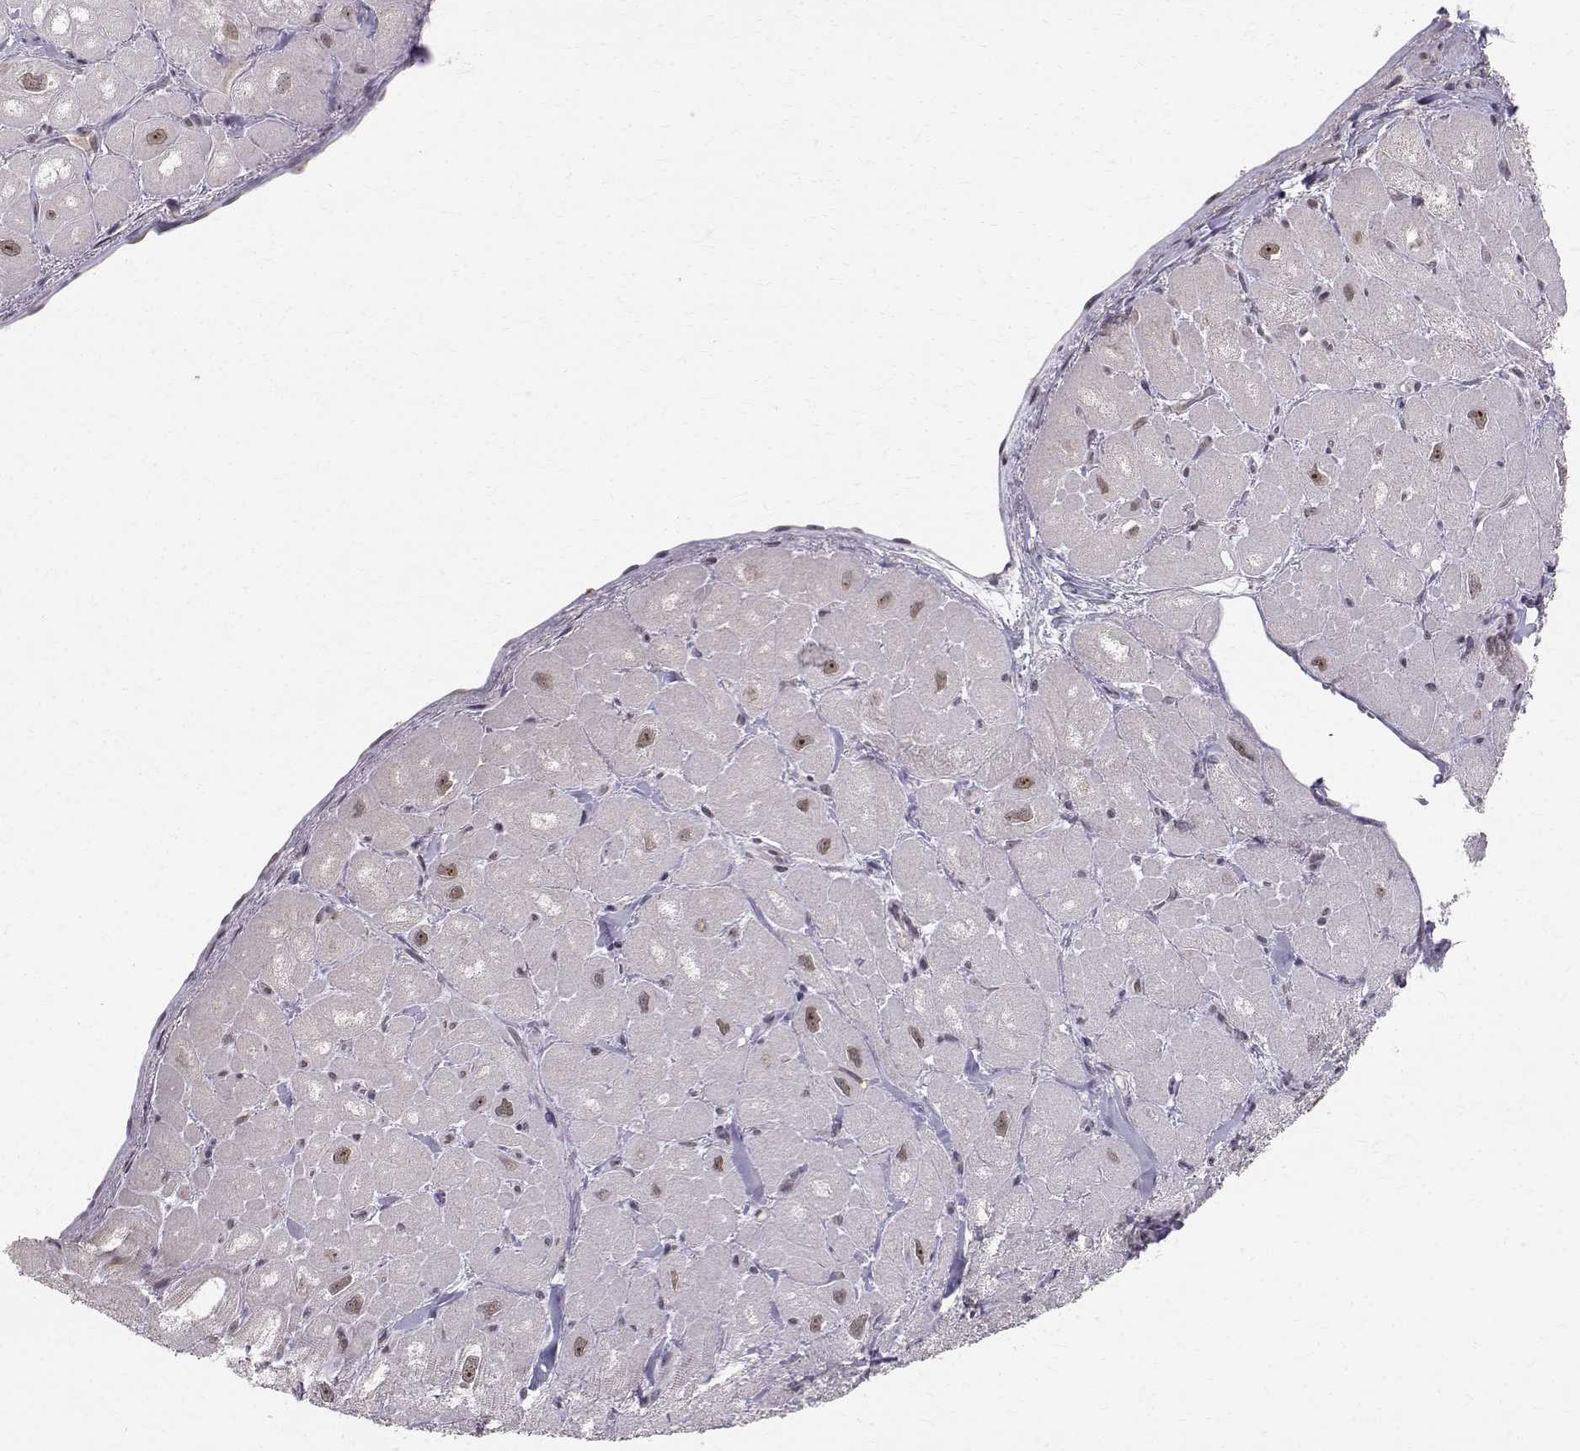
{"staining": {"intensity": "moderate", "quantity": "<25%", "location": "nuclear"}, "tissue": "heart muscle", "cell_type": "Cardiomyocytes", "image_type": "normal", "snomed": [{"axis": "morphology", "description": "Normal tissue, NOS"}, {"axis": "topography", "description": "Heart"}], "caption": "This is a micrograph of IHC staining of unremarkable heart muscle, which shows moderate positivity in the nuclear of cardiomyocytes.", "gene": "RPP38", "patient": {"sex": "male", "age": 60}}